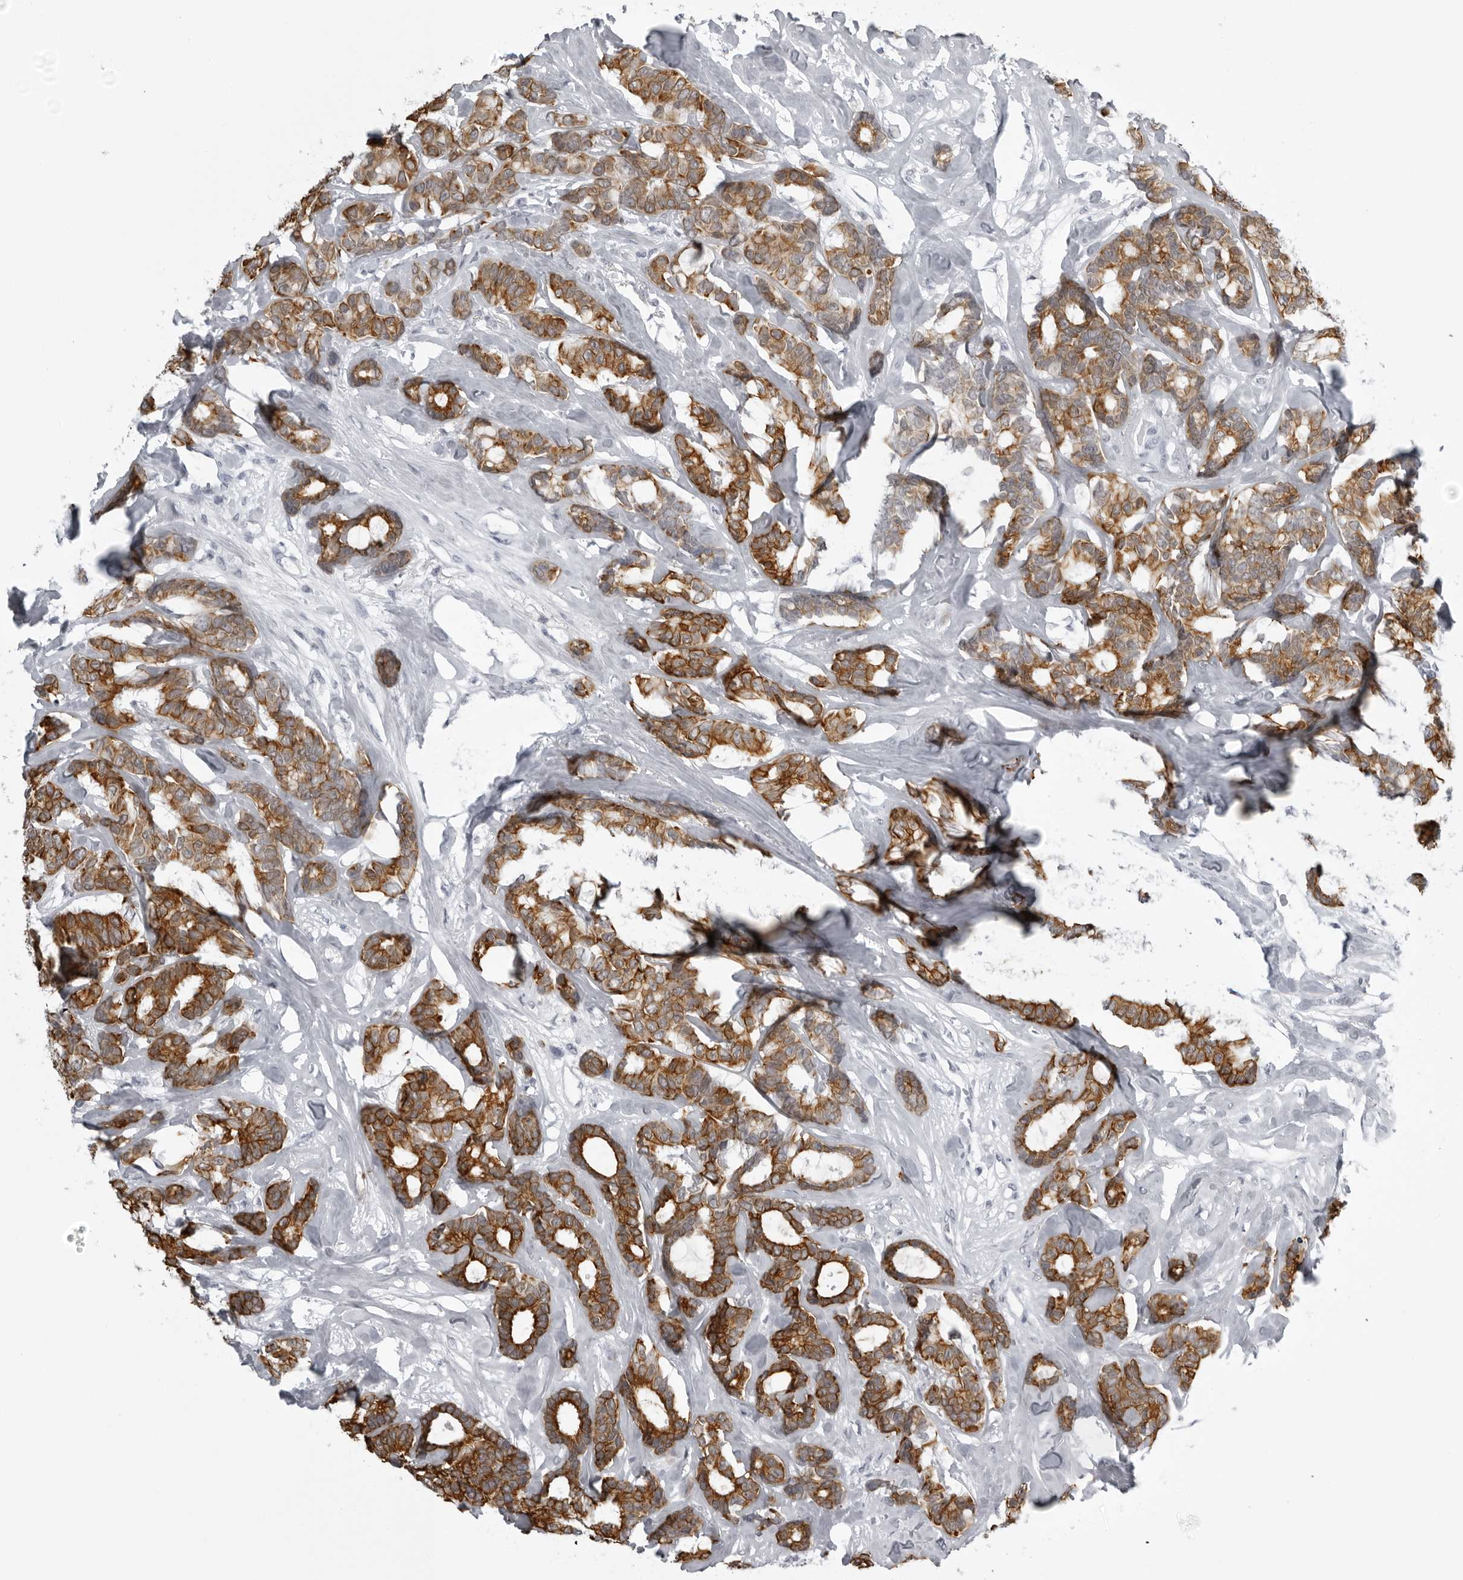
{"staining": {"intensity": "moderate", "quantity": ">75%", "location": "cytoplasmic/membranous"}, "tissue": "breast cancer", "cell_type": "Tumor cells", "image_type": "cancer", "snomed": [{"axis": "morphology", "description": "Duct carcinoma"}, {"axis": "topography", "description": "Breast"}], "caption": "Brown immunohistochemical staining in human intraductal carcinoma (breast) exhibits moderate cytoplasmic/membranous positivity in about >75% of tumor cells. (DAB (3,3'-diaminobenzidine) = brown stain, brightfield microscopy at high magnification).", "gene": "UROD", "patient": {"sex": "female", "age": 87}}